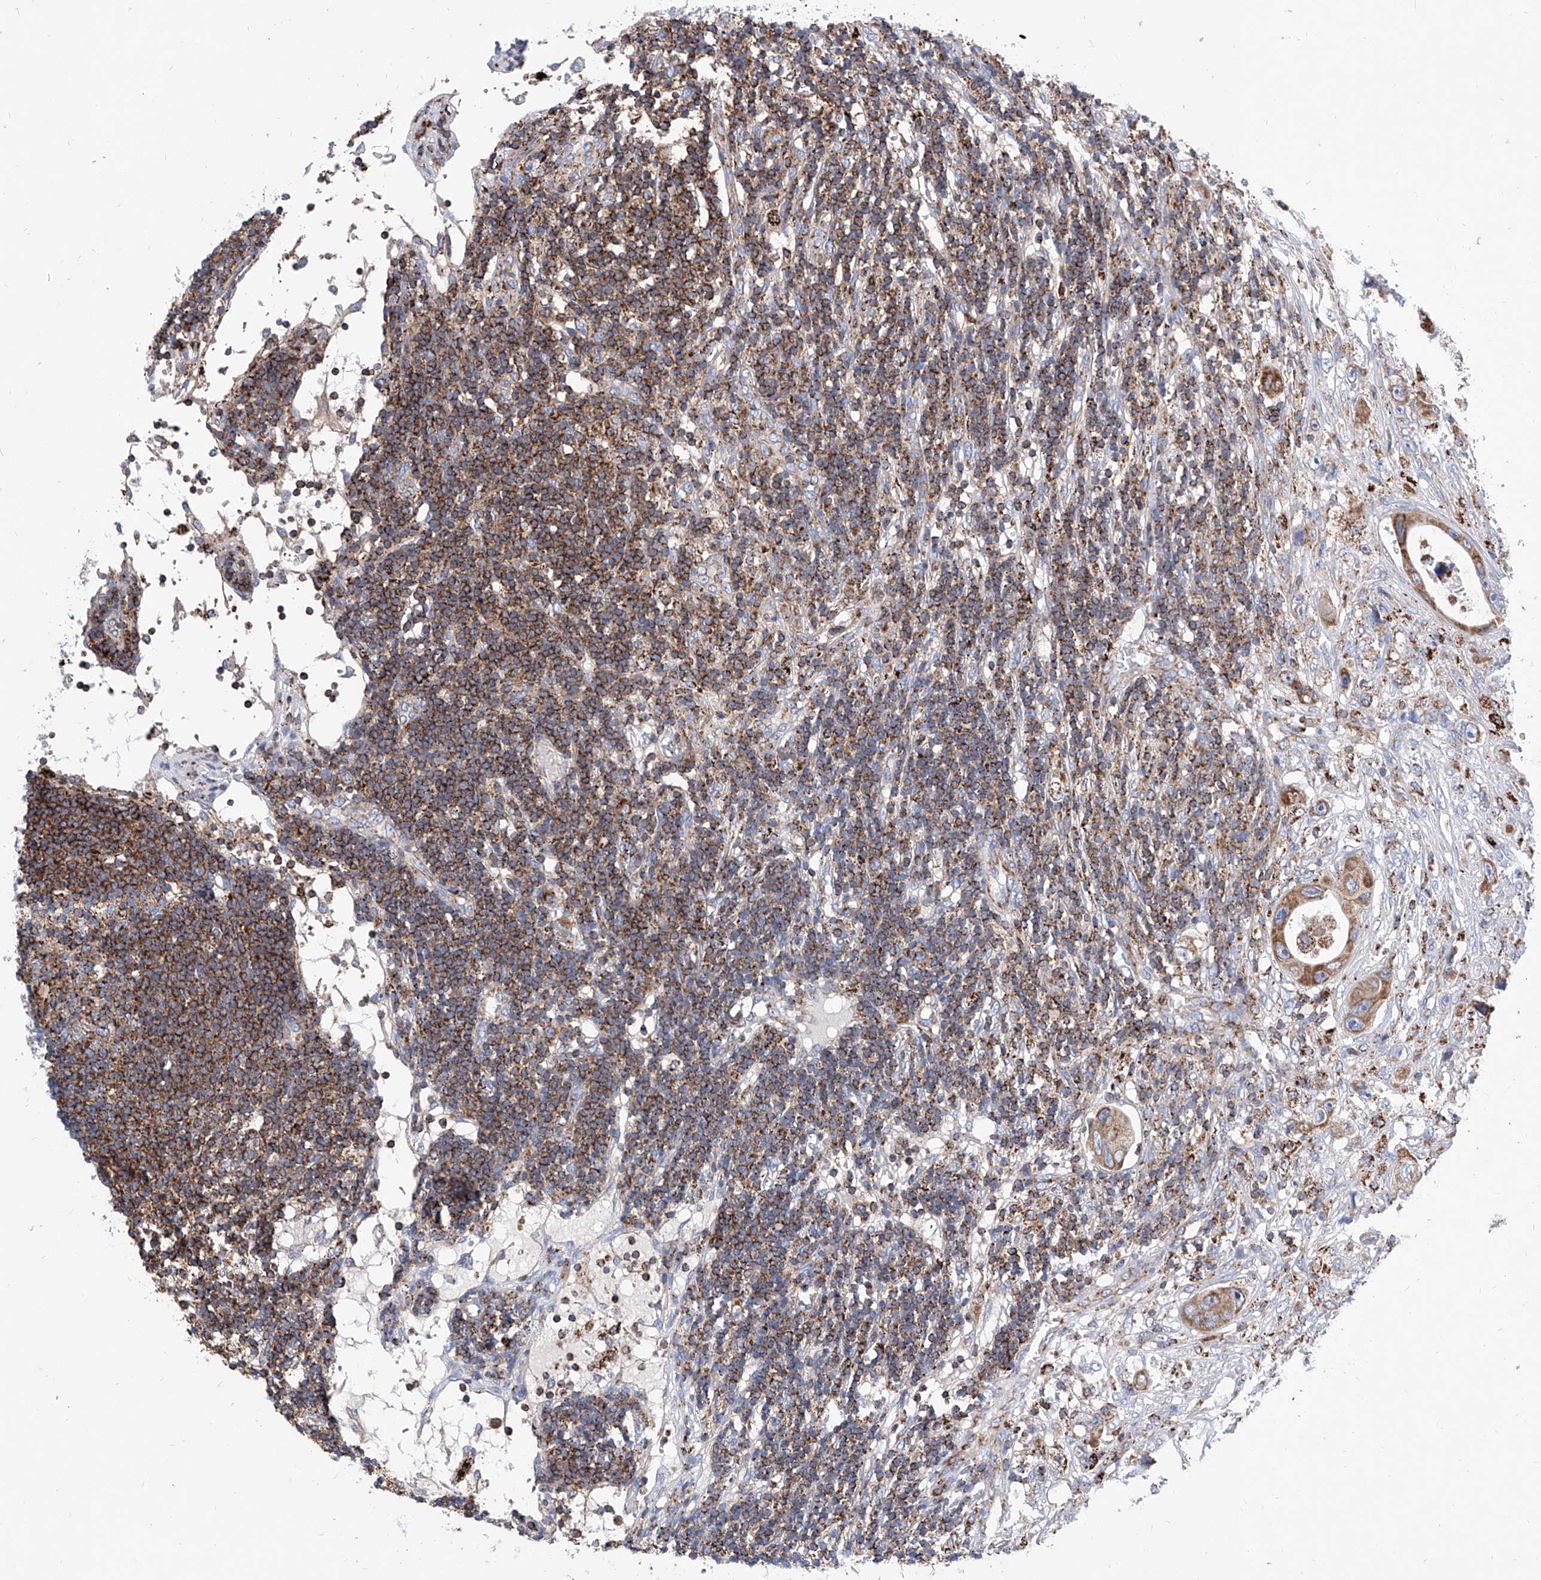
{"staining": {"intensity": "moderate", "quantity": ">75%", "location": "cytoplasmic/membranous"}, "tissue": "colorectal cancer", "cell_type": "Tumor cells", "image_type": "cancer", "snomed": [{"axis": "morphology", "description": "Adenocarcinoma, NOS"}, {"axis": "topography", "description": "Colon"}], "caption": "Immunohistochemistry image of neoplastic tissue: colorectal cancer stained using IHC displays medium levels of moderate protein expression localized specifically in the cytoplasmic/membranous of tumor cells, appearing as a cytoplasmic/membranous brown color.", "gene": "CPNE5", "patient": {"sex": "female", "age": 46}}